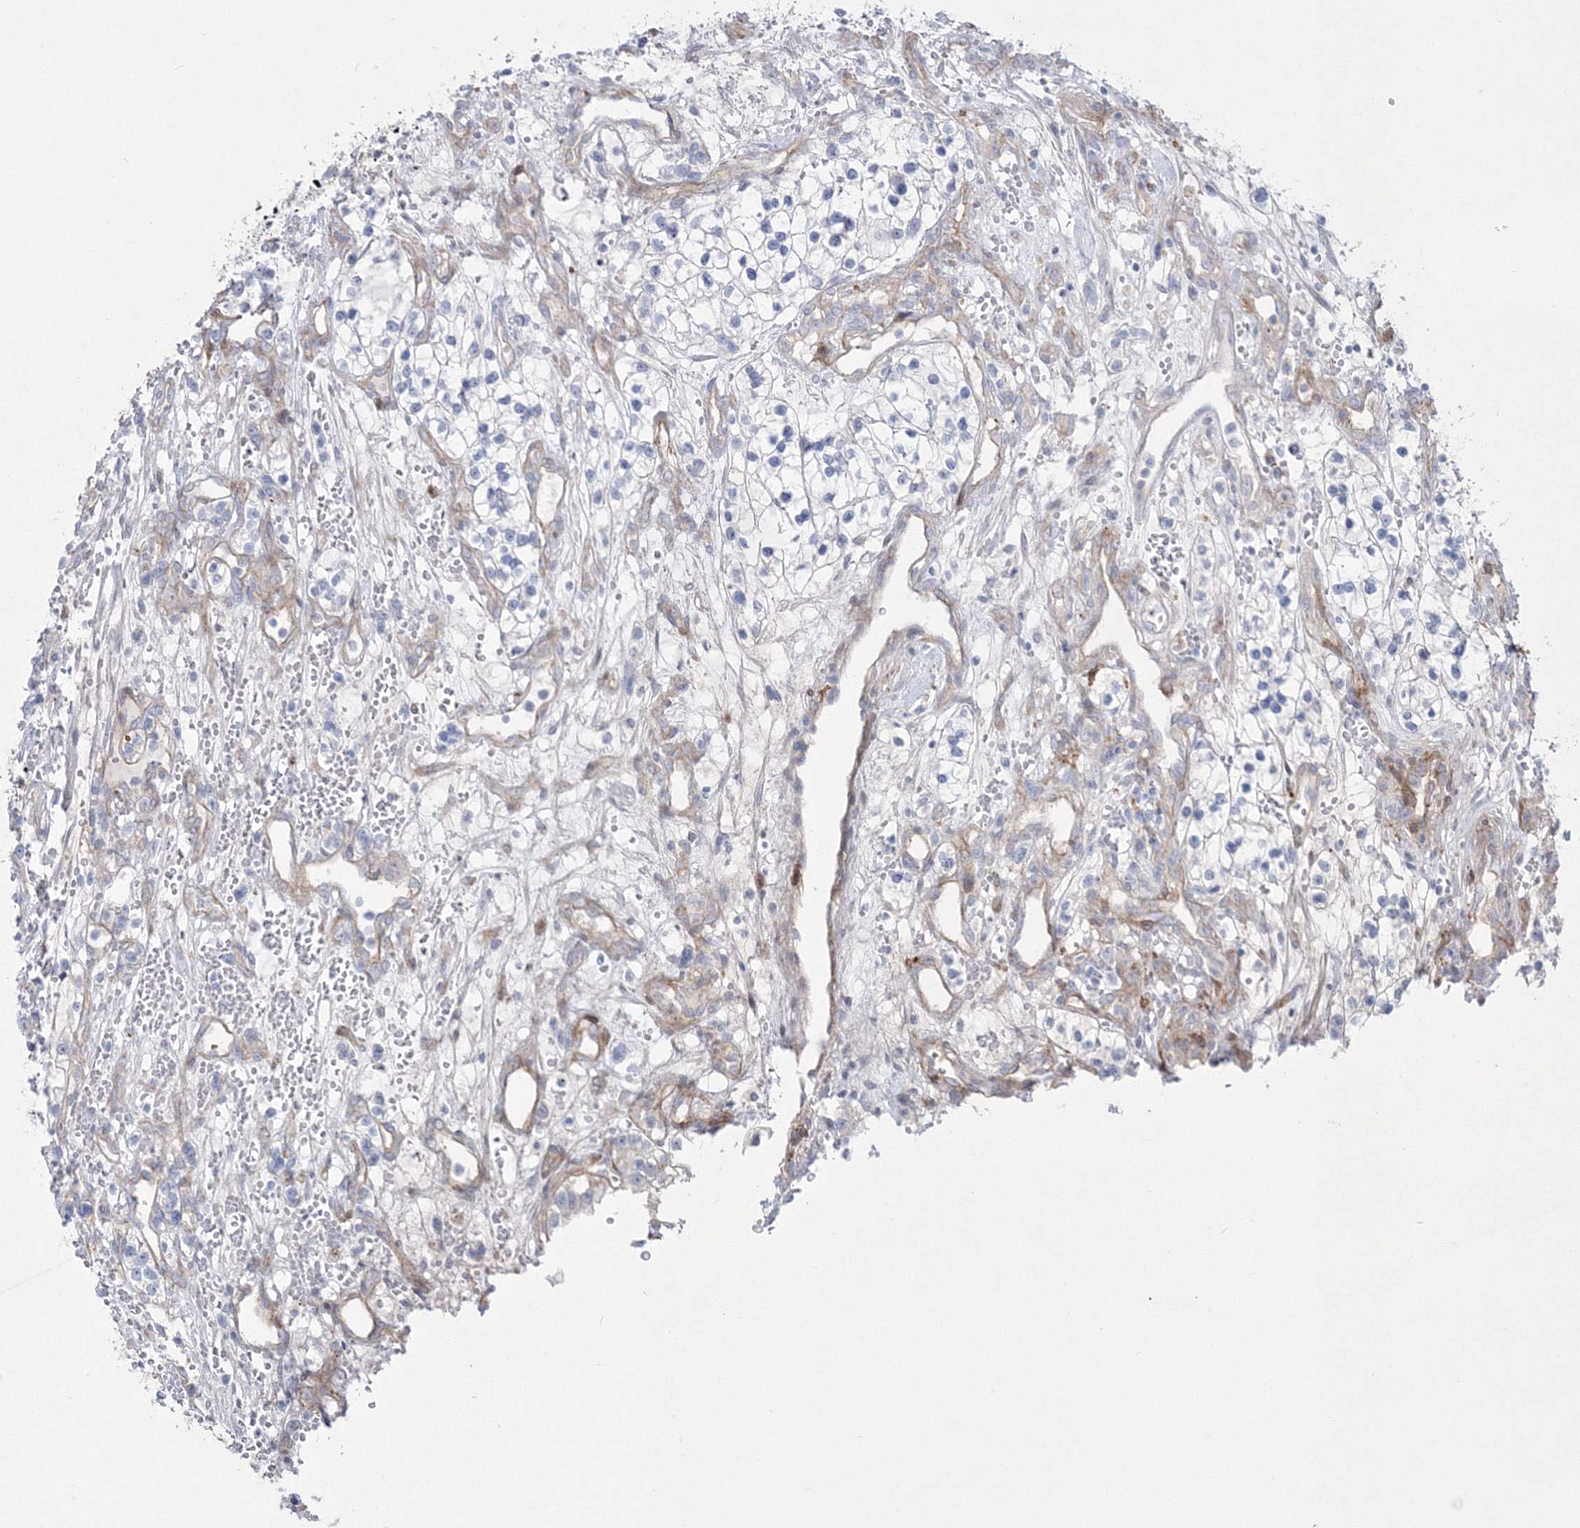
{"staining": {"intensity": "negative", "quantity": "none", "location": "none"}, "tissue": "renal cancer", "cell_type": "Tumor cells", "image_type": "cancer", "snomed": [{"axis": "morphology", "description": "Adenocarcinoma, NOS"}, {"axis": "topography", "description": "Kidney"}], "caption": "Immunohistochemical staining of renal adenocarcinoma exhibits no significant staining in tumor cells. (DAB (3,3'-diaminobenzidine) immunohistochemistry with hematoxylin counter stain).", "gene": "HYAL2", "patient": {"sex": "female", "age": 57}}